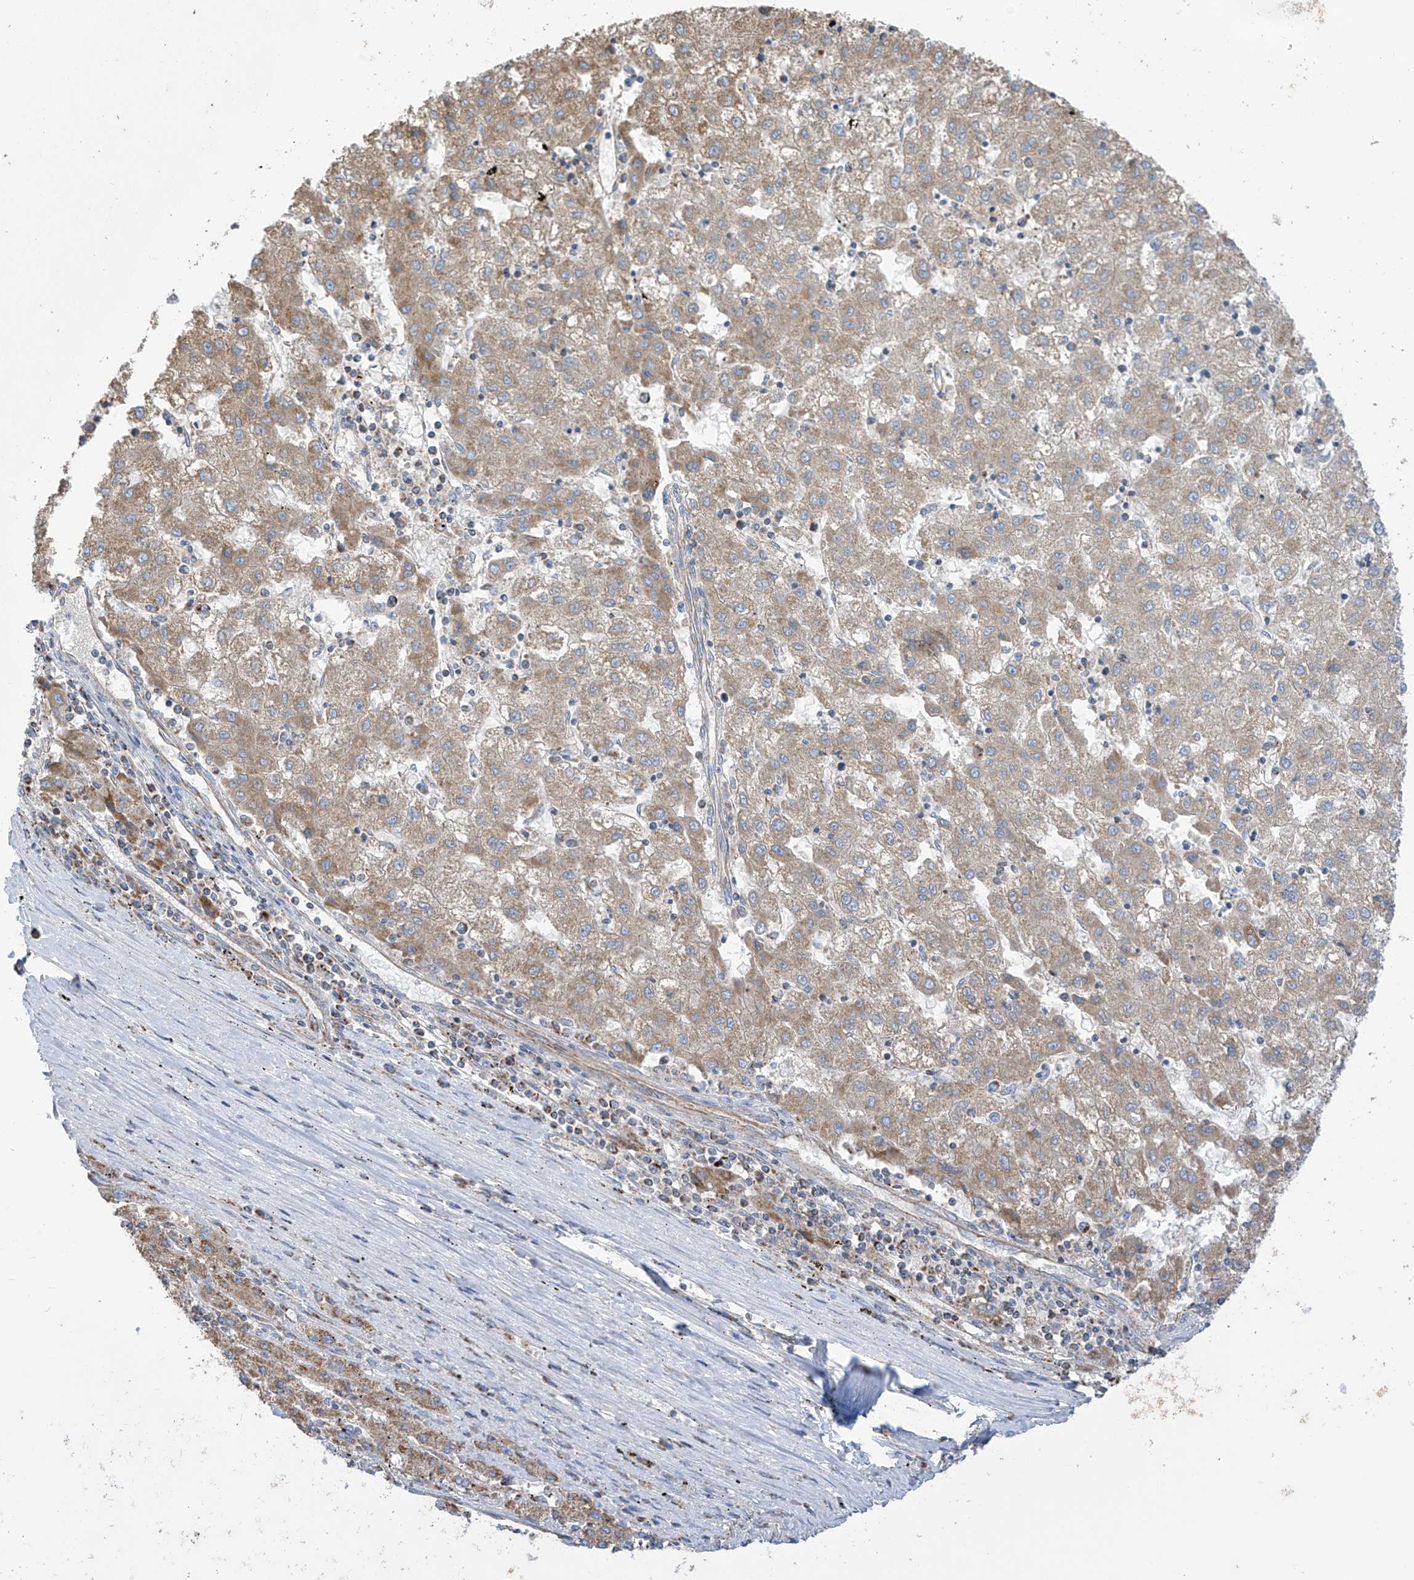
{"staining": {"intensity": "weak", "quantity": ">75%", "location": "cytoplasmic/membranous"}, "tissue": "liver cancer", "cell_type": "Tumor cells", "image_type": "cancer", "snomed": [{"axis": "morphology", "description": "Carcinoma, Hepatocellular, NOS"}, {"axis": "topography", "description": "Liver"}], "caption": "Liver cancer tissue demonstrates weak cytoplasmic/membranous staining in about >75% of tumor cells, visualized by immunohistochemistry. (Stains: DAB in brown, nuclei in blue, Microscopy: brightfield microscopy at high magnification).", "gene": "PNPT1", "patient": {"sex": "male", "age": 72}}